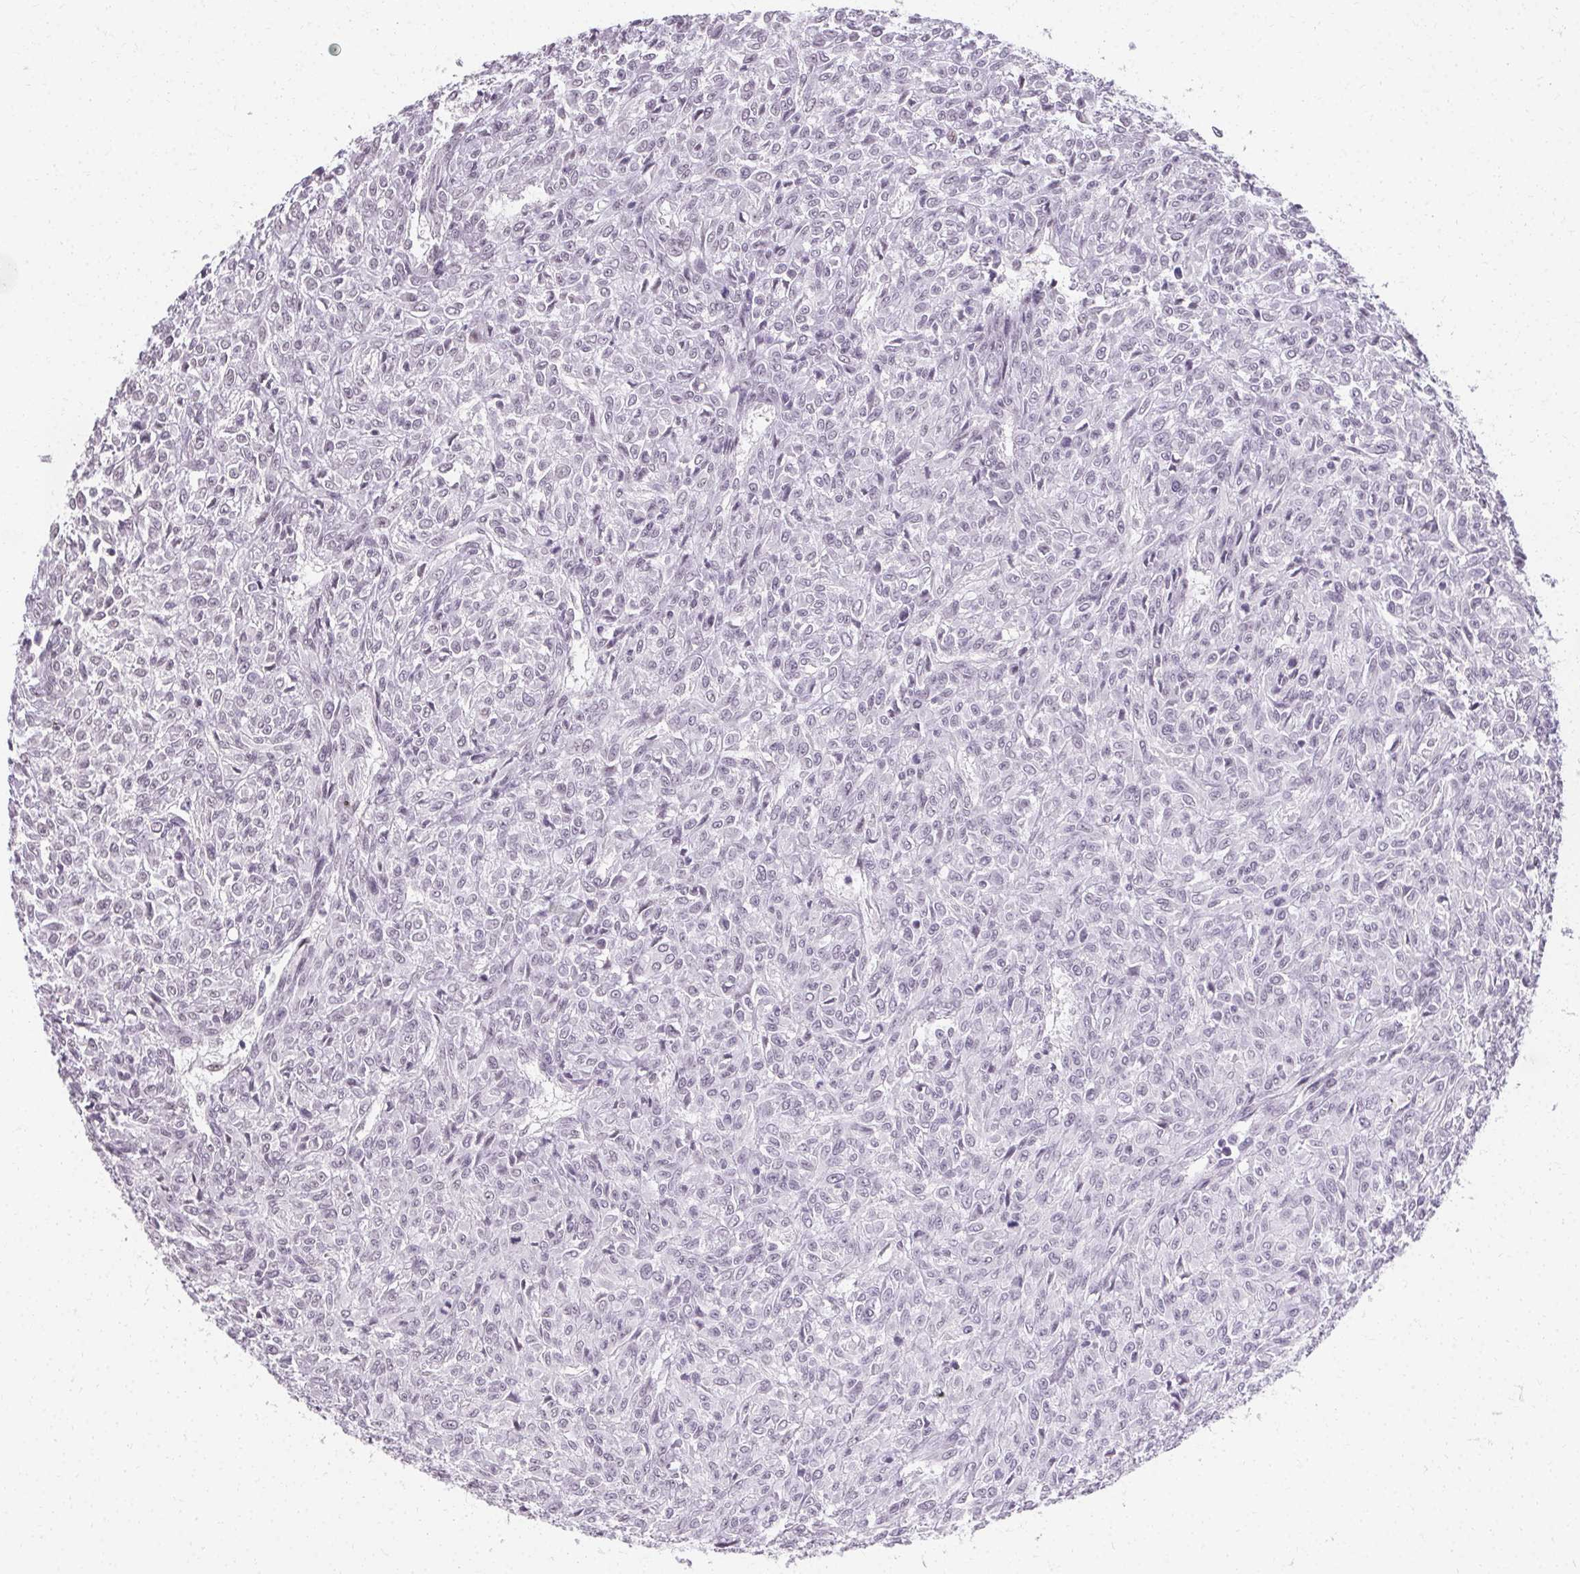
{"staining": {"intensity": "negative", "quantity": "none", "location": "none"}, "tissue": "renal cancer", "cell_type": "Tumor cells", "image_type": "cancer", "snomed": [{"axis": "morphology", "description": "Adenocarcinoma, NOS"}, {"axis": "topography", "description": "Kidney"}], "caption": "Immunohistochemistry of renal cancer demonstrates no positivity in tumor cells.", "gene": "SYNPR", "patient": {"sex": "male", "age": 58}}